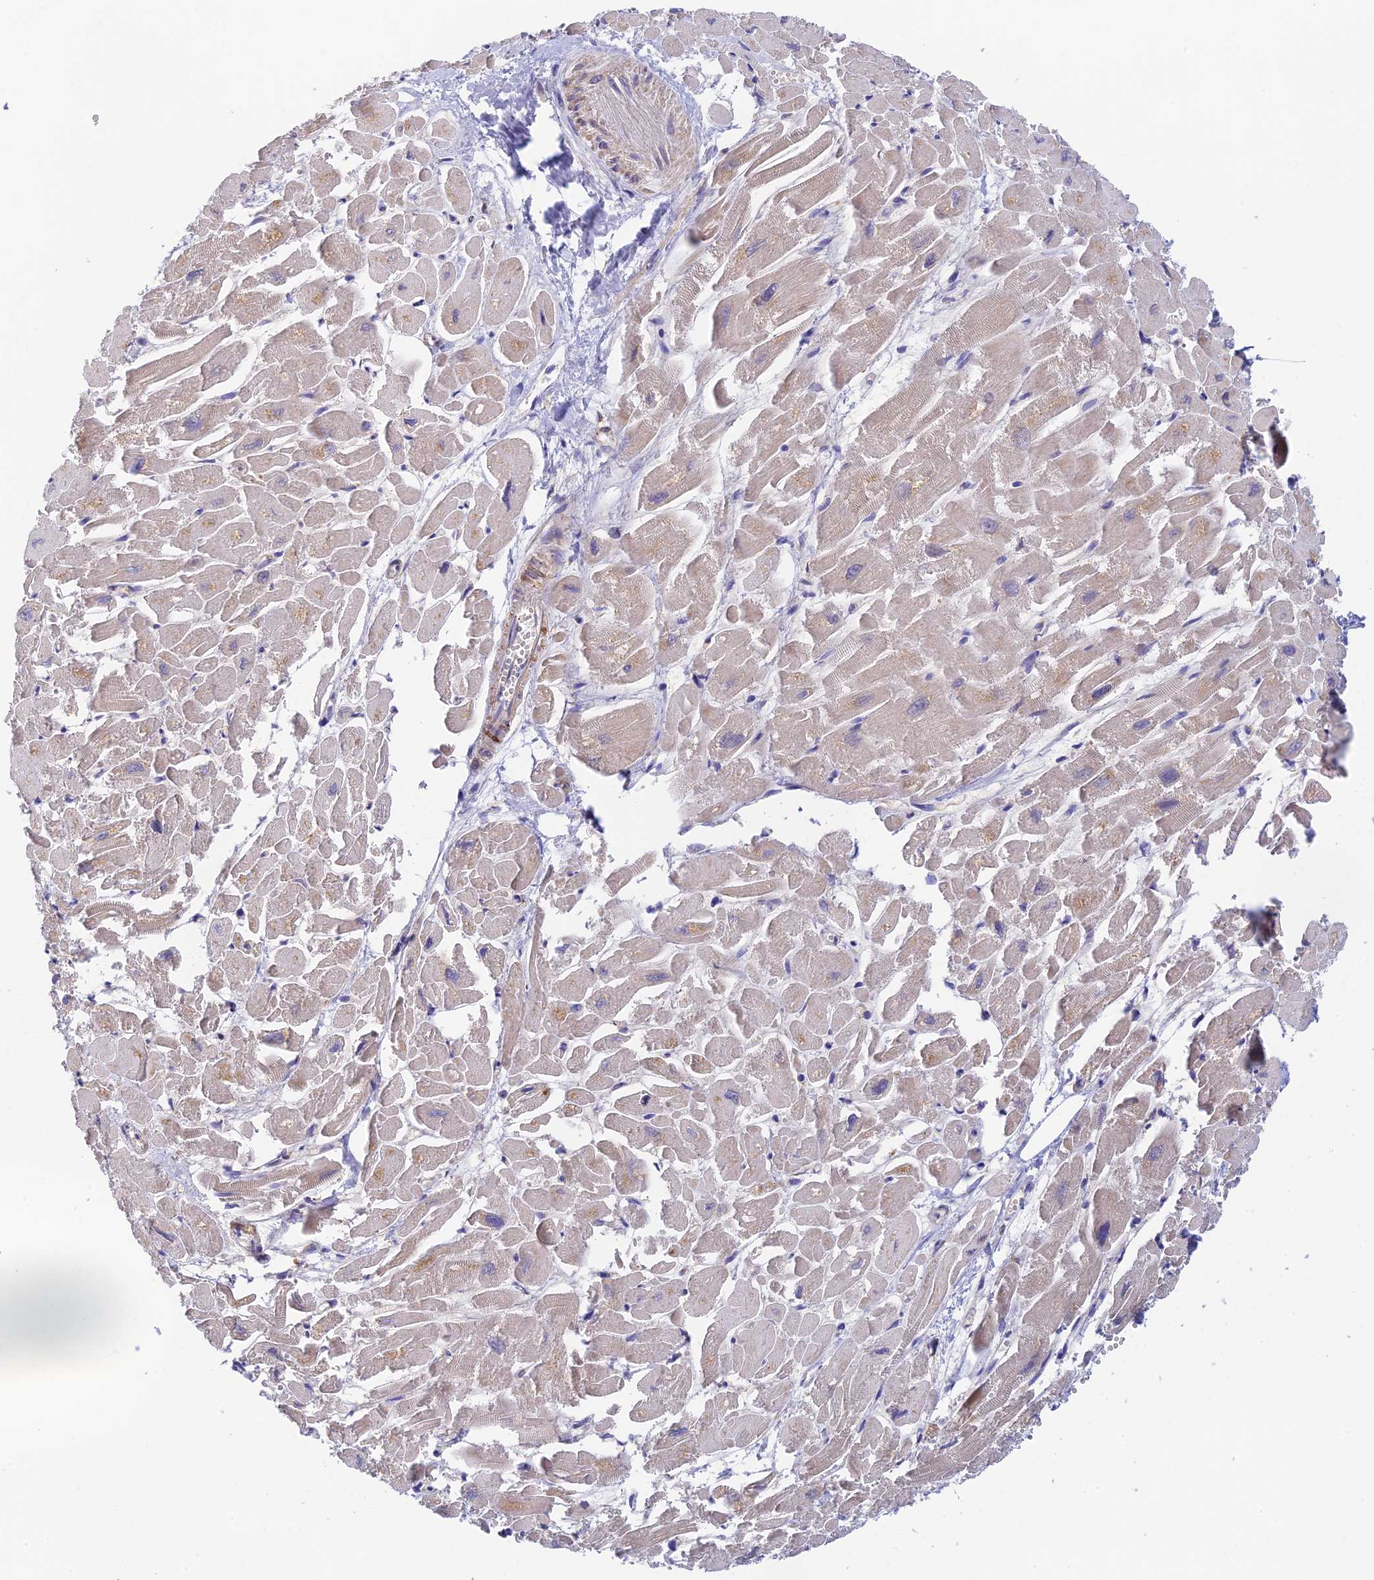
{"staining": {"intensity": "moderate", "quantity": "<25%", "location": "cytoplasmic/membranous"}, "tissue": "heart muscle", "cell_type": "Cardiomyocytes", "image_type": "normal", "snomed": [{"axis": "morphology", "description": "Normal tissue, NOS"}, {"axis": "topography", "description": "Heart"}], "caption": "Heart muscle stained for a protein (brown) shows moderate cytoplasmic/membranous positive staining in about <25% of cardiomyocytes.", "gene": "RANBP6", "patient": {"sex": "male", "age": 54}}